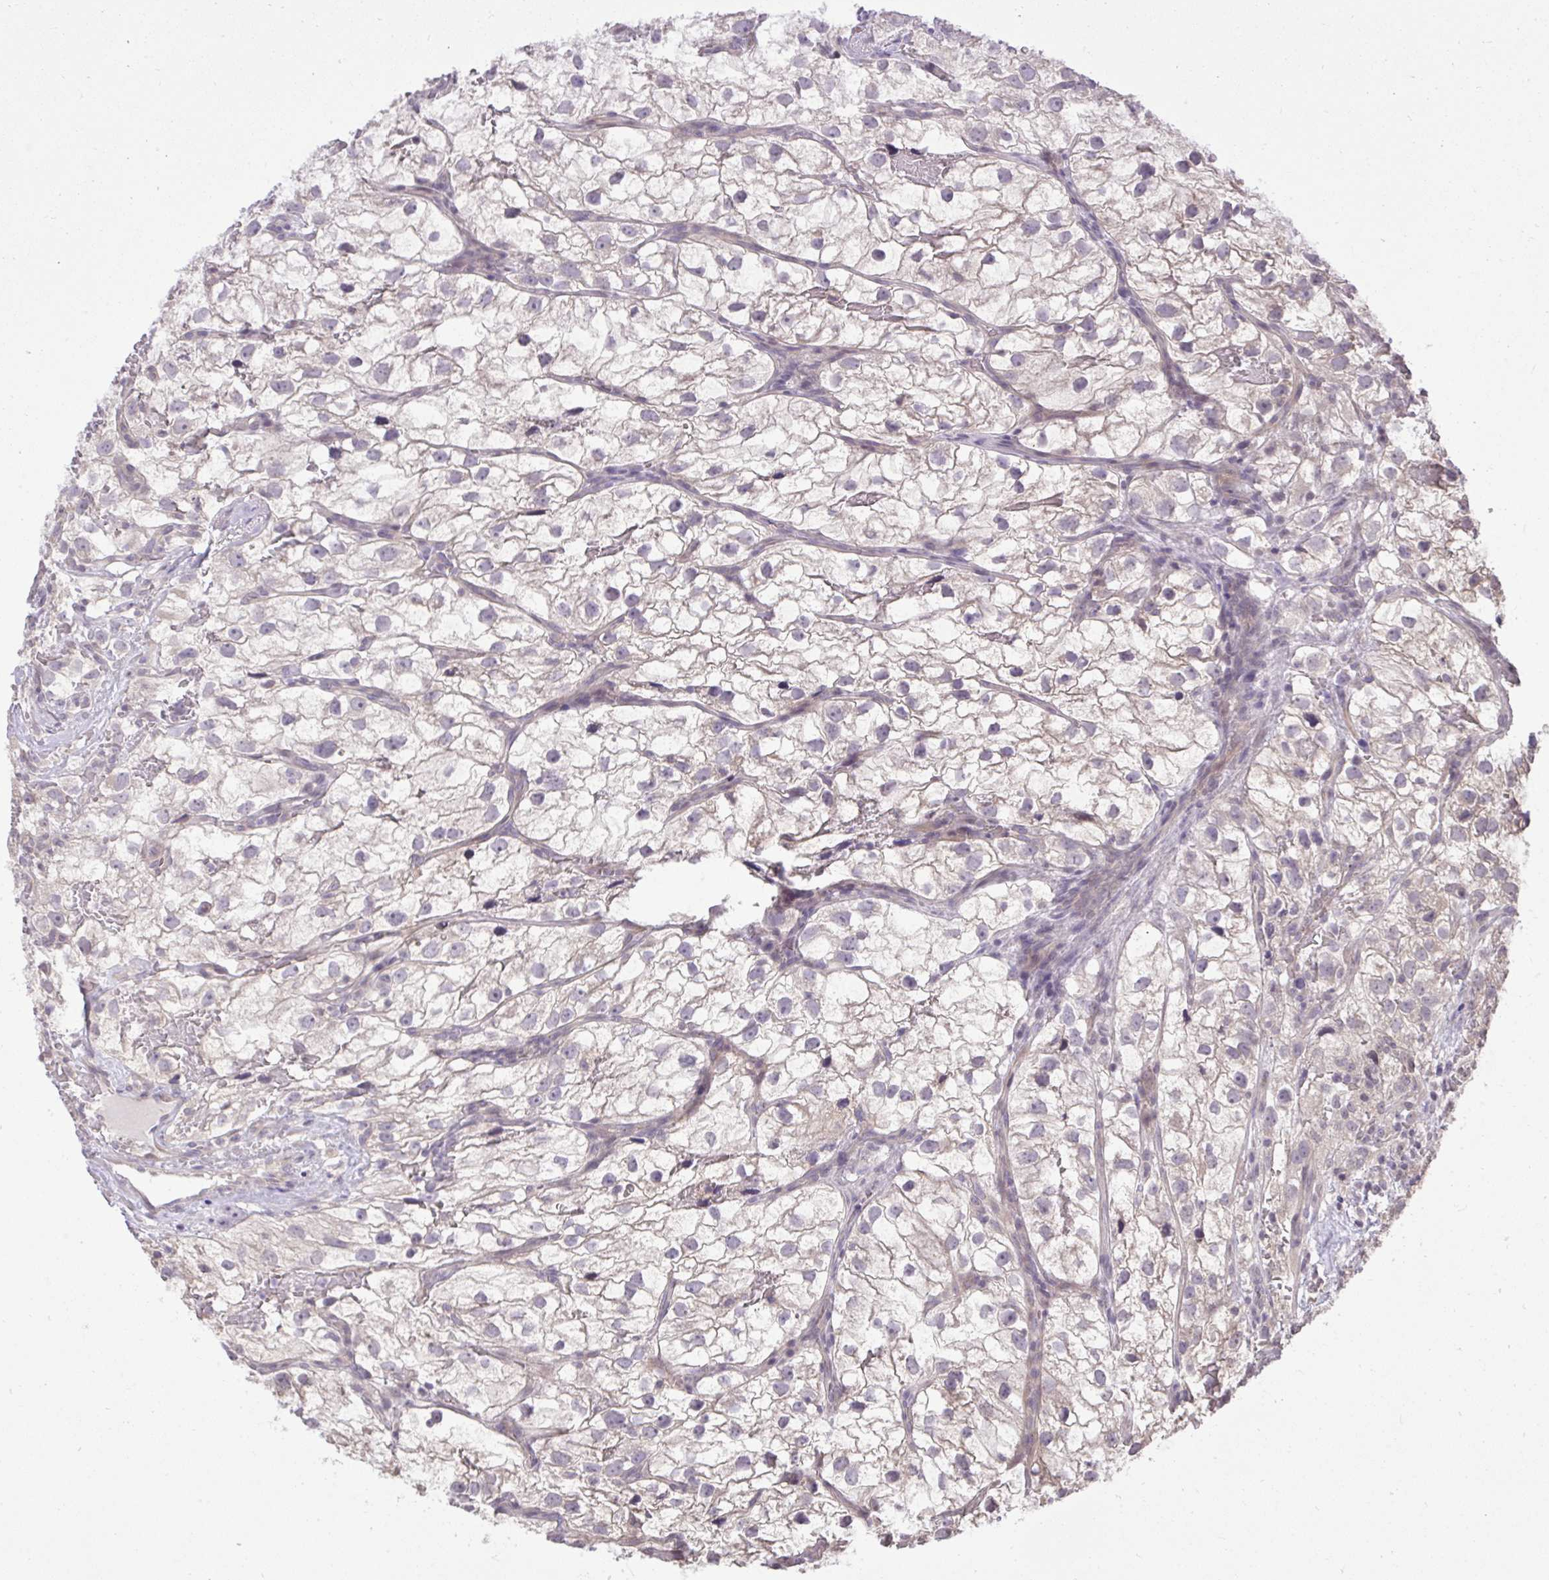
{"staining": {"intensity": "negative", "quantity": "none", "location": "none"}, "tissue": "renal cancer", "cell_type": "Tumor cells", "image_type": "cancer", "snomed": [{"axis": "morphology", "description": "Adenocarcinoma, NOS"}, {"axis": "topography", "description": "Kidney"}], "caption": "Tumor cells are negative for brown protein staining in renal adenocarcinoma.", "gene": "CYP20A1", "patient": {"sex": "male", "age": 59}}